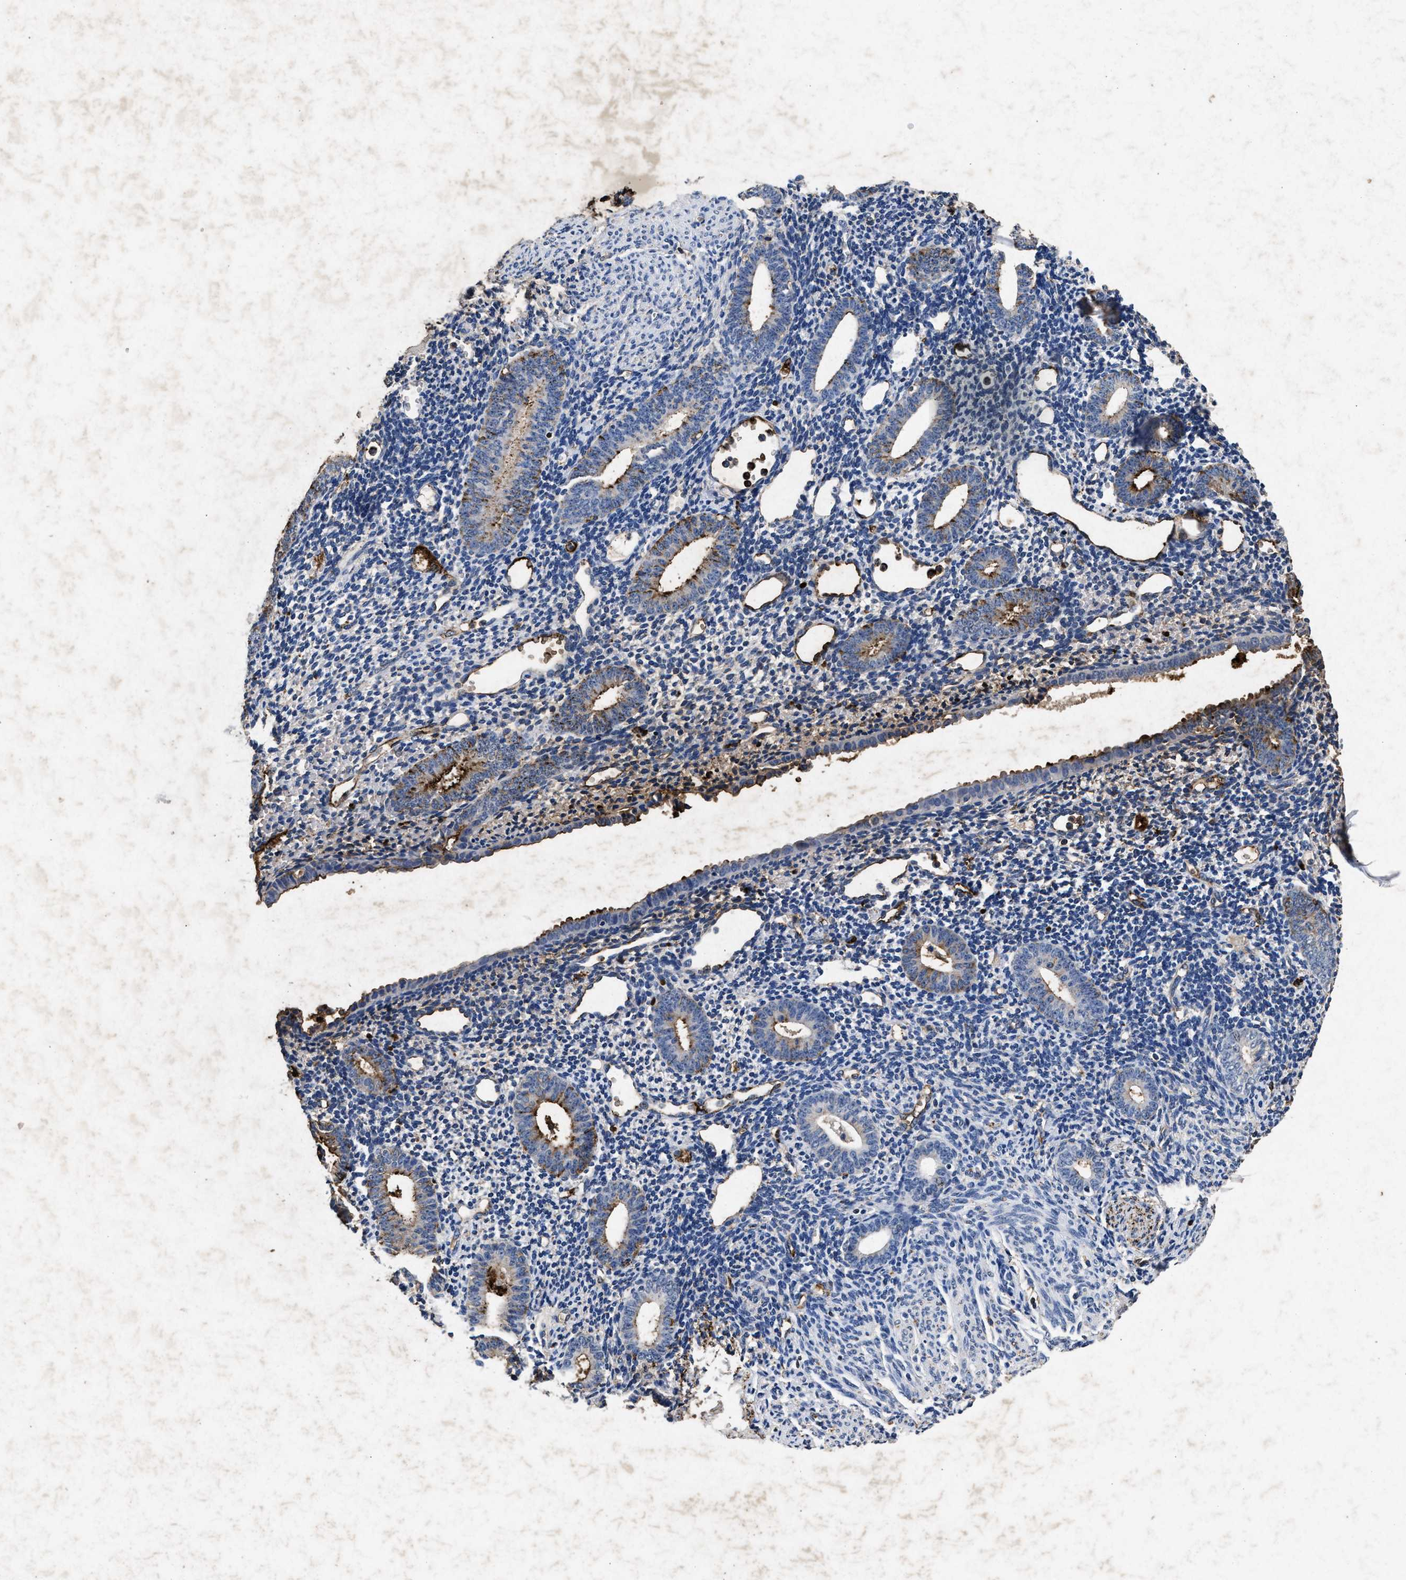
{"staining": {"intensity": "moderate", "quantity": "25%-75%", "location": "cytoplasmic/membranous"}, "tissue": "endometrium", "cell_type": "Cells in endometrial stroma", "image_type": "normal", "snomed": [{"axis": "morphology", "description": "Normal tissue, NOS"}, {"axis": "topography", "description": "Endometrium"}], "caption": "High-magnification brightfield microscopy of unremarkable endometrium stained with DAB (brown) and counterstained with hematoxylin (blue). cells in endometrial stroma exhibit moderate cytoplasmic/membranous staining is identified in approximately25%-75% of cells.", "gene": "LTB4R2", "patient": {"sex": "female", "age": 50}}